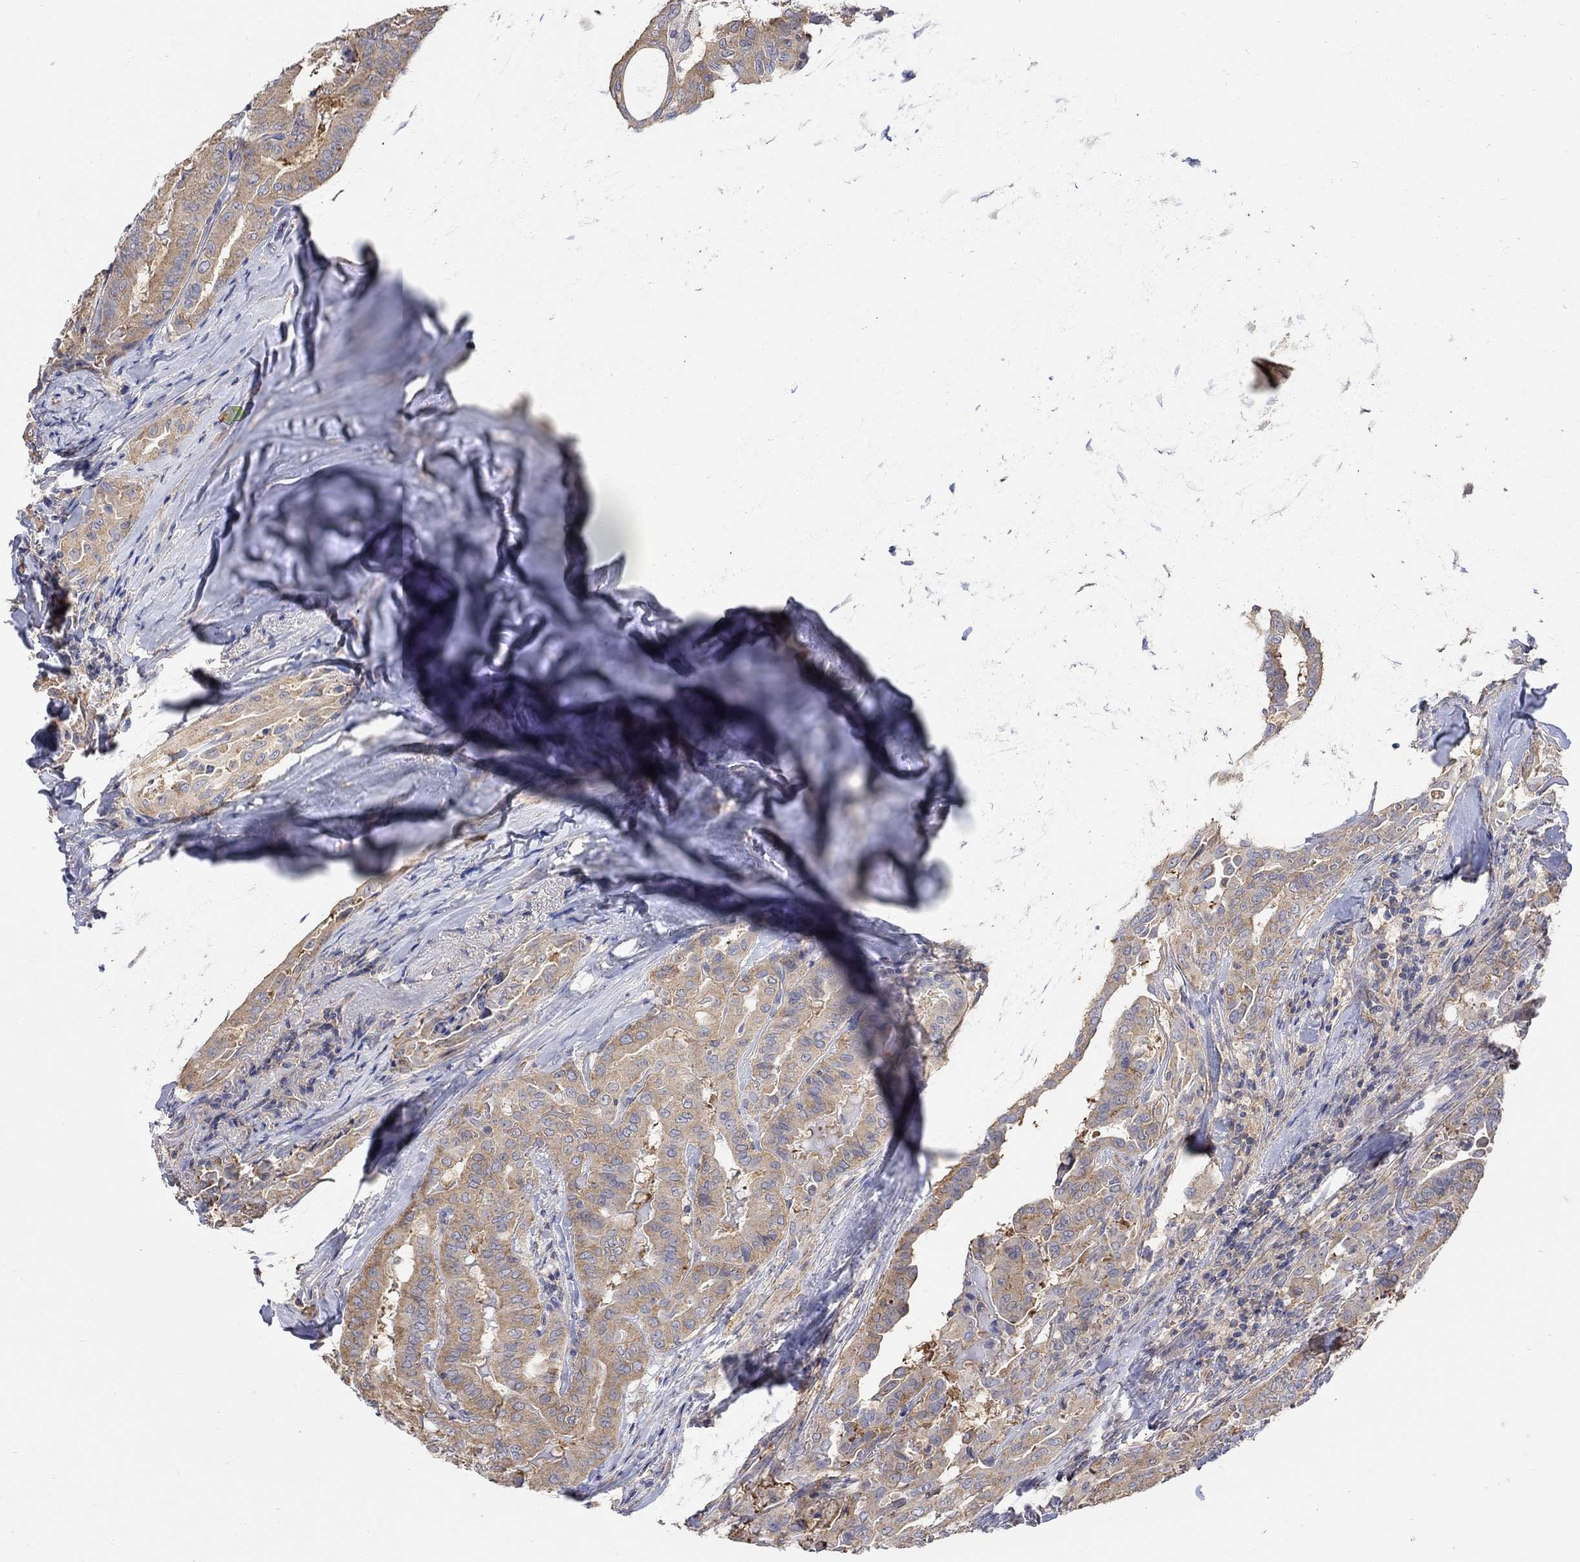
{"staining": {"intensity": "weak", "quantity": ">75%", "location": "cytoplasmic/membranous"}, "tissue": "thyroid cancer", "cell_type": "Tumor cells", "image_type": "cancer", "snomed": [{"axis": "morphology", "description": "Papillary adenocarcinoma, NOS"}, {"axis": "topography", "description": "Thyroid gland"}], "caption": "This is an image of immunohistochemistry staining of thyroid cancer (papillary adenocarcinoma), which shows weak positivity in the cytoplasmic/membranous of tumor cells.", "gene": "TEKT3", "patient": {"sex": "female", "age": 68}}